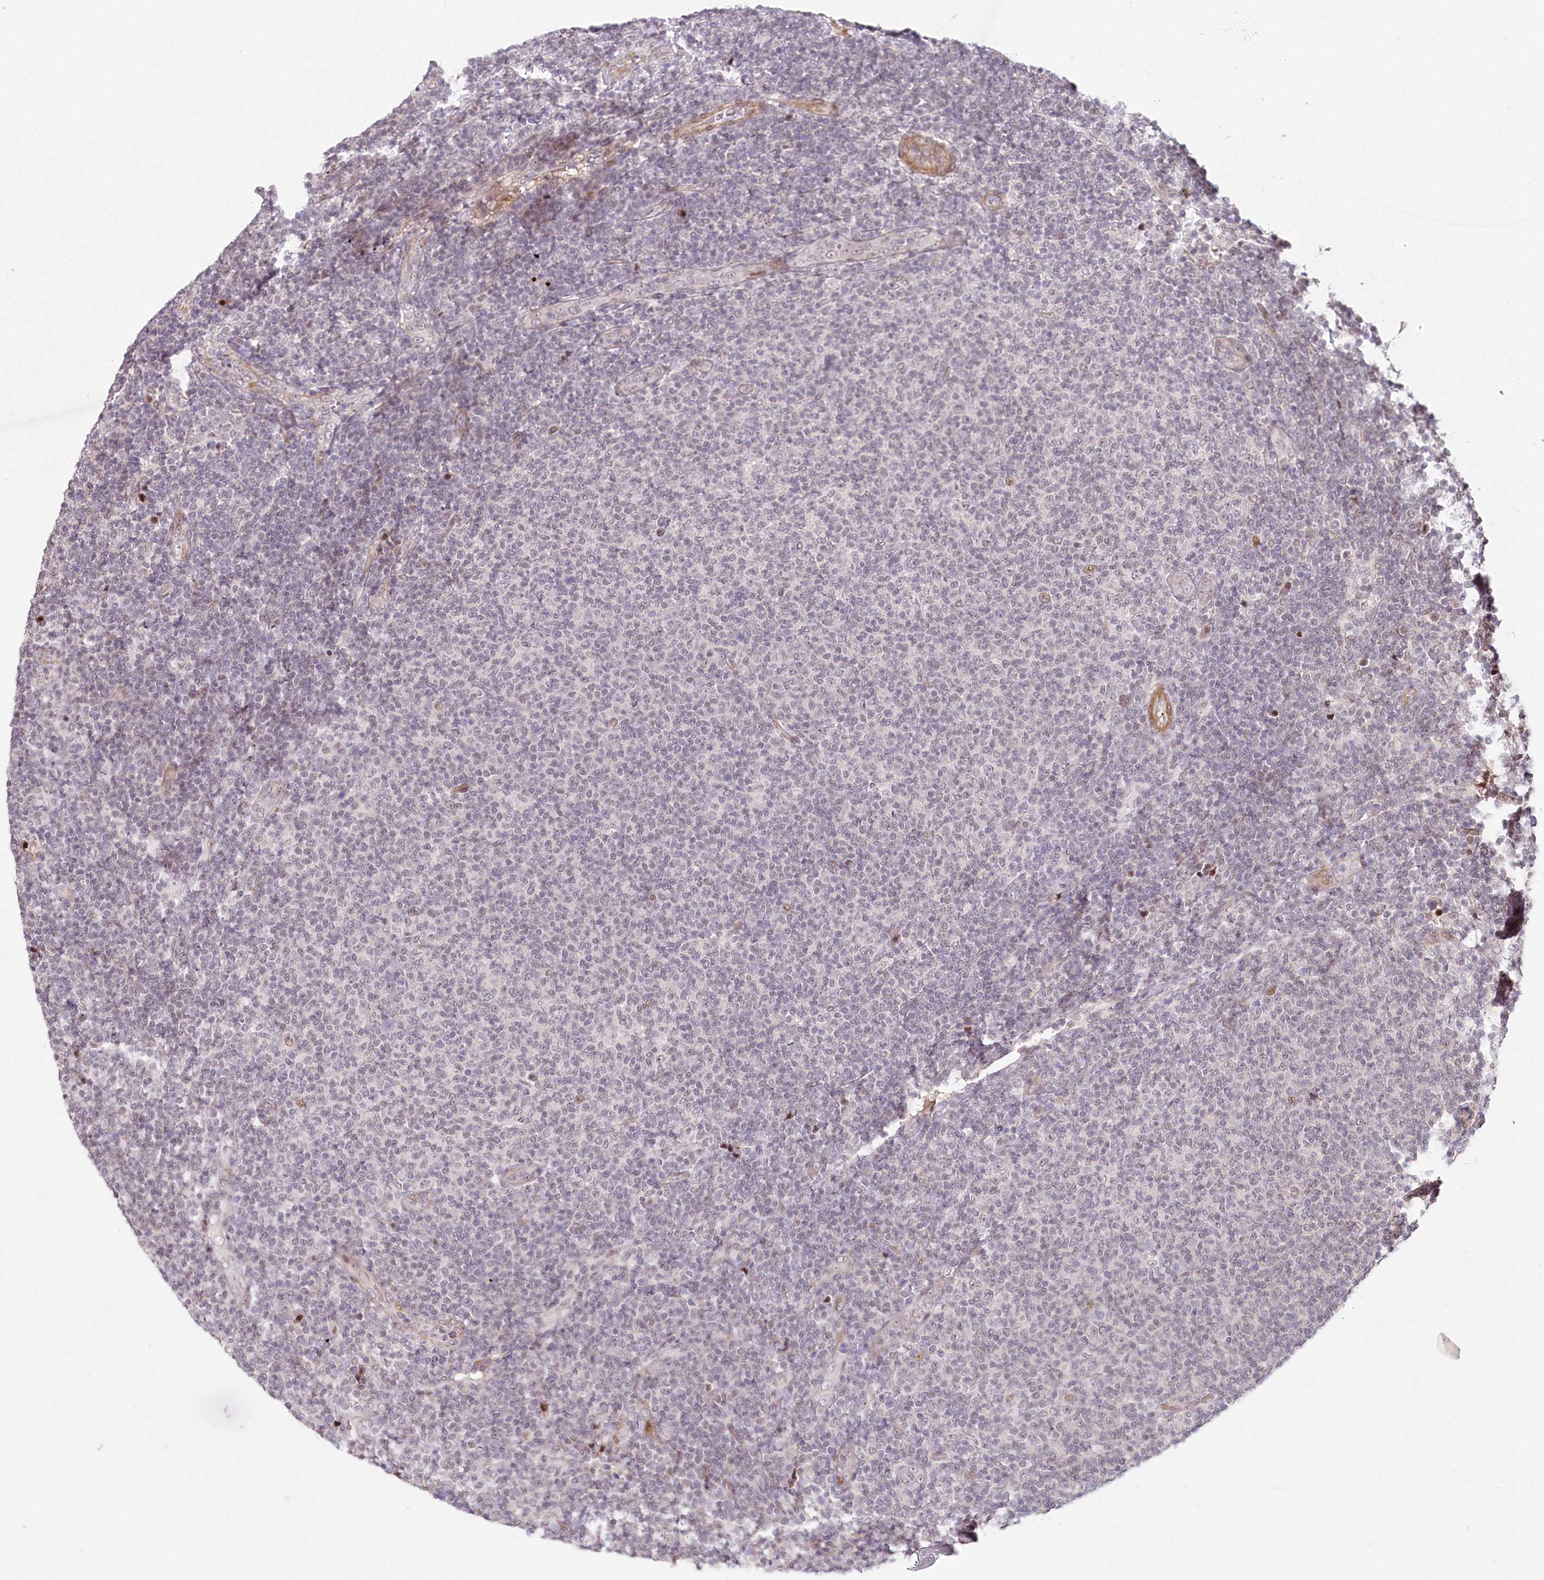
{"staining": {"intensity": "negative", "quantity": "none", "location": "none"}, "tissue": "lymphoma", "cell_type": "Tumor cells", "image_type": "cancer", "snomed": [{"axis": "morphology", "description": "Malignant lymphoma, non-Hodgkin's type, Low grade"}, {"axis": "topography", "description": "Lymph node"}], "caption": "This is an IHC photomicrograph of human malignant lymphoma, non-Hodgkin's type (low-grade). There is no staining in tumor cells.", "gene": "FAM204A", "patient": {"sex": "male", "age": 66}}